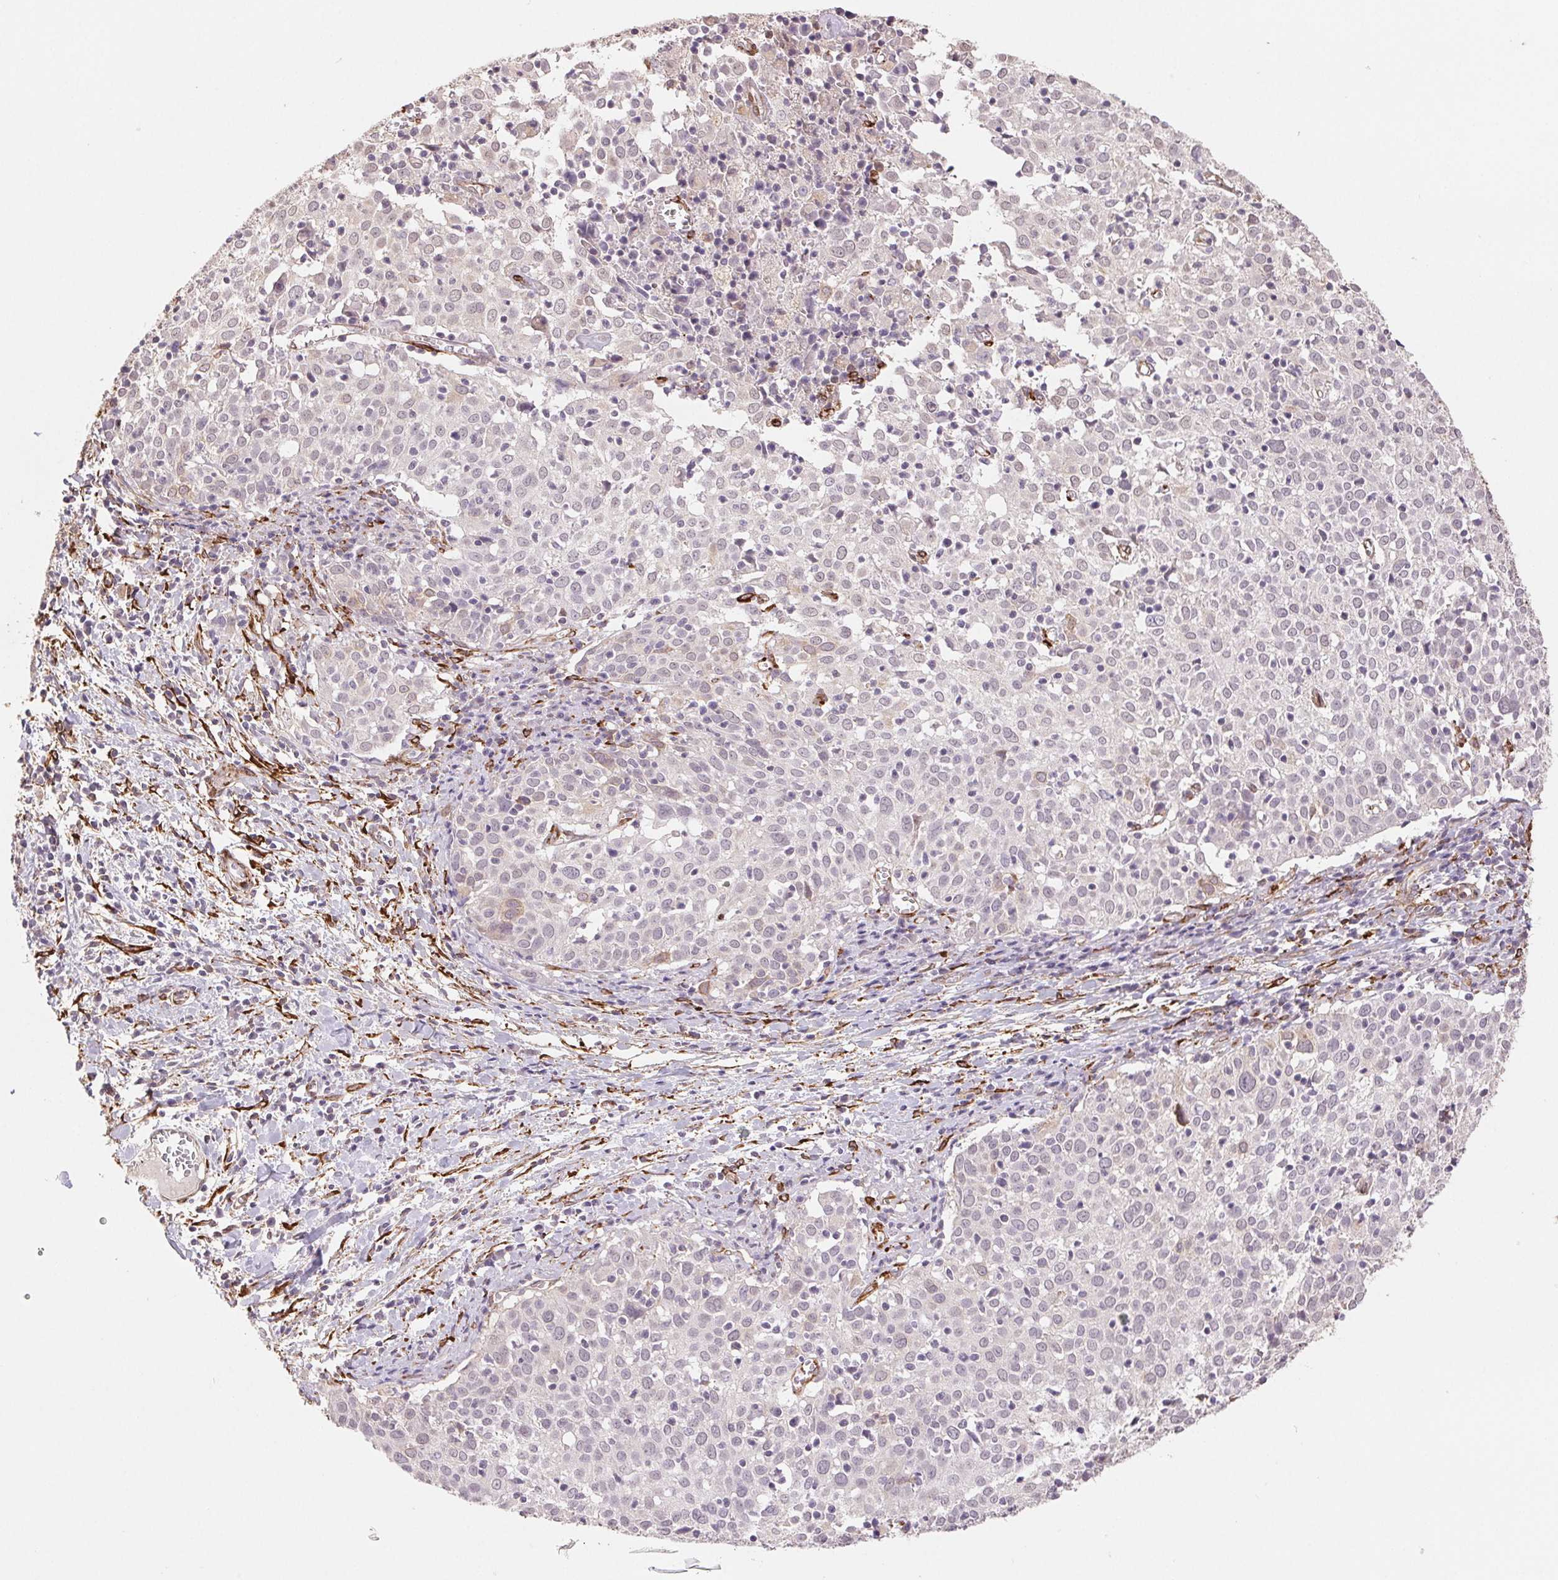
{"staining": {"intensity": "weak", "quantity": "<25%", "location": "cytoplasmic/membranous"}, "tissue": "cervical cancer", "cell_type": "Tumor cells", "image_type": "cancer", "snomed": [{"axis": "morphology", "description": "Squamous cell carcinoma, NOS"}, {"axis": "topography", "description": "Cervix"}], "caption": "High magnification brightfield microscopy of squamous cell carcinoma (cervical) stained with DAB (brown) and counterstained with hematoxylin (blue): tumor cells show no significant expression.", "gene": "FKBP10", "patient": {"sex": "female", "age": 39}}